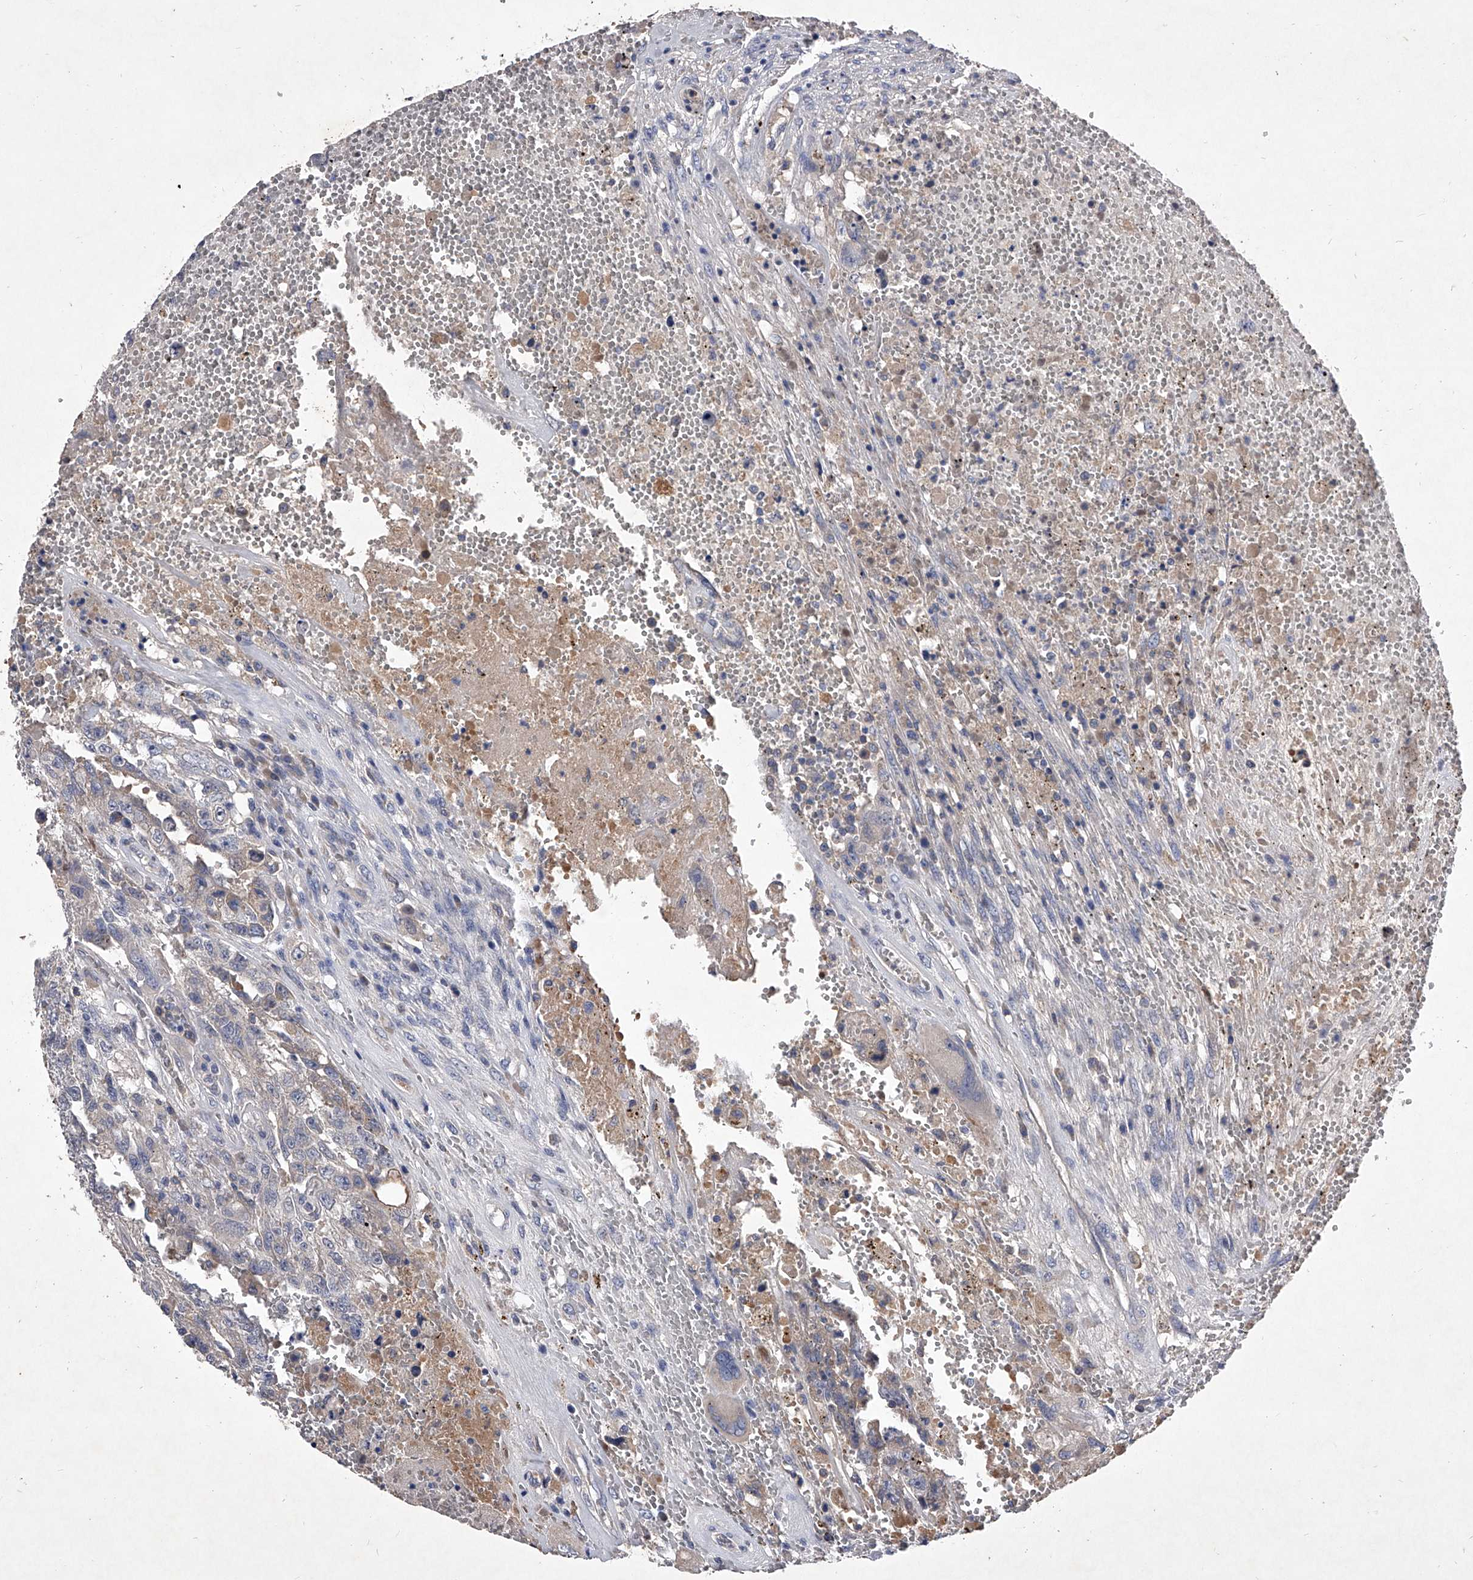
{"staining": {"intensity": "negative", "quantity": "none", "location": "none"}, "tissue": "testis cancer", "cell_type": "Tumor cells", "image_type": "cancer", "snomed": [{"axis": "morphology", "description": "Carcinoma, Embryonal, NOS"}, {"axis": "topography", "description": "Testis"}], "caption": "This is an IHC micrograph of human testis cancer (embryonal carcinoma). There is no expression in tumor cells.", "gene": "C5", "patient": {"sex": "male", "age": 26}}